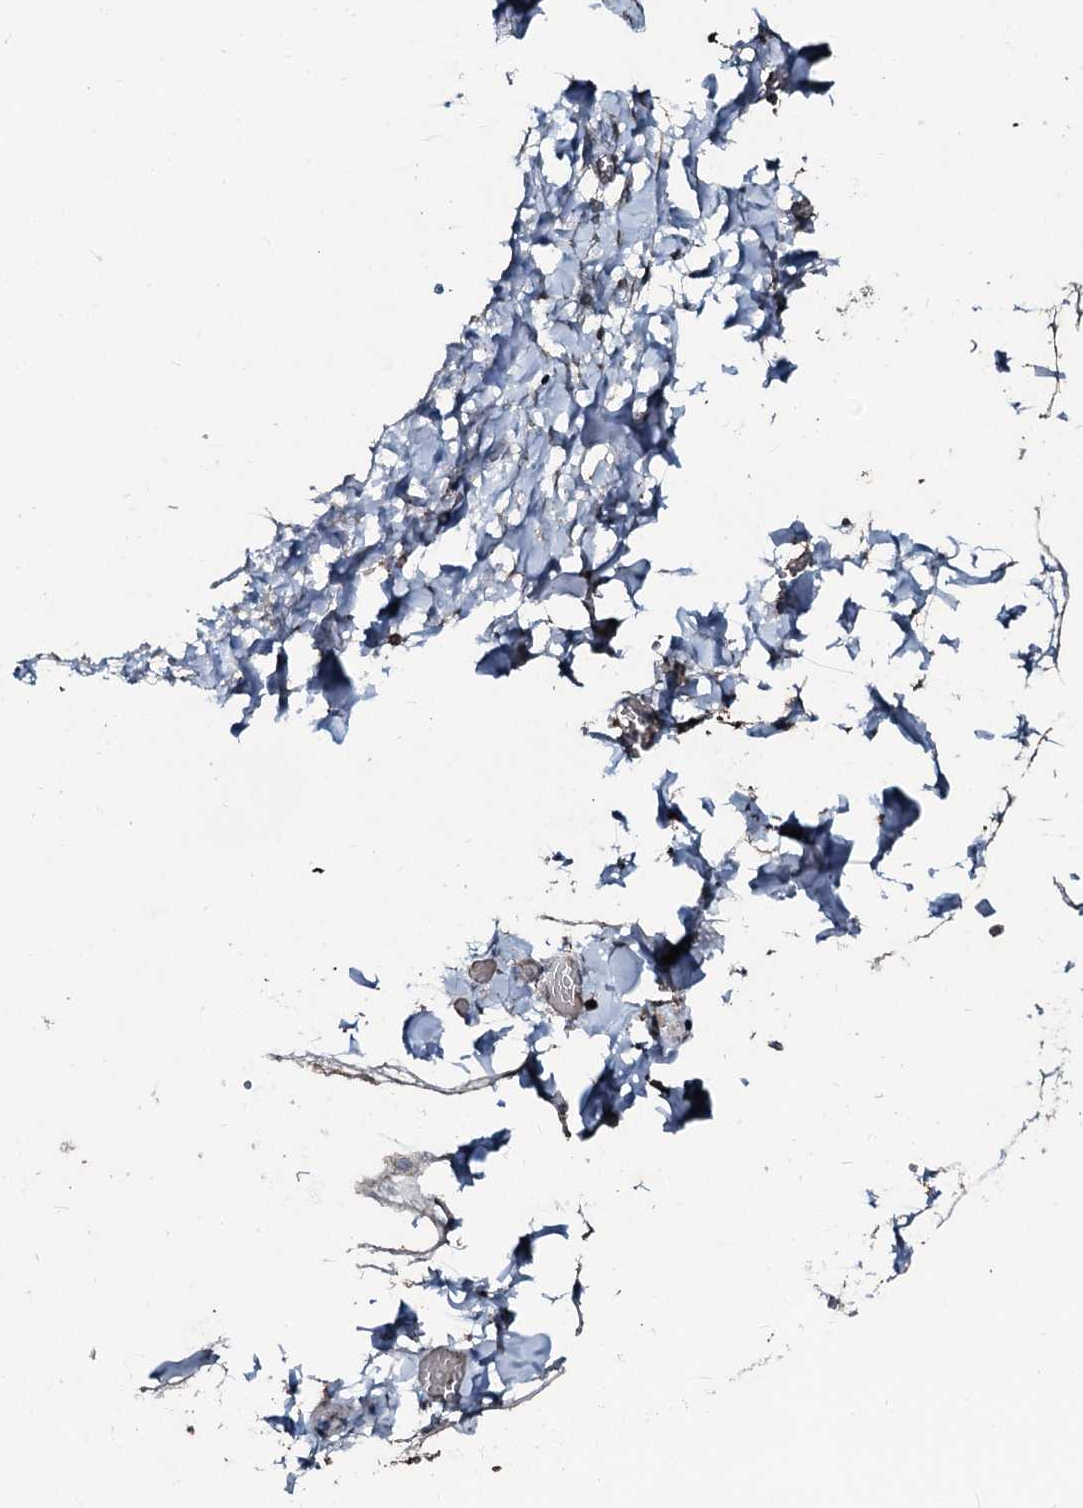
{"staining": {"intensity": "moderate", "quantity": ">75%", "location": "cytoplasmic/membranous"}, "tissue": "adipose tissue", "cell_type": "Adipocytes", "image_type": "normal", "snomed": [{"axis": "morphology", "description": "Normal tissue, NOS"}, {"axis": "topography", "description": "Gallbladder"}, {"axis": "topography", "description": "Peripheral nerve tissue"}], "caption": "A medium amount of moderate cytoplasmic/membranous staining is seen in about >75% of adipocytes in unremarkable adipose tissue.", "gene": "AARS1", "patient": {"sex": "male", "age": 38}}